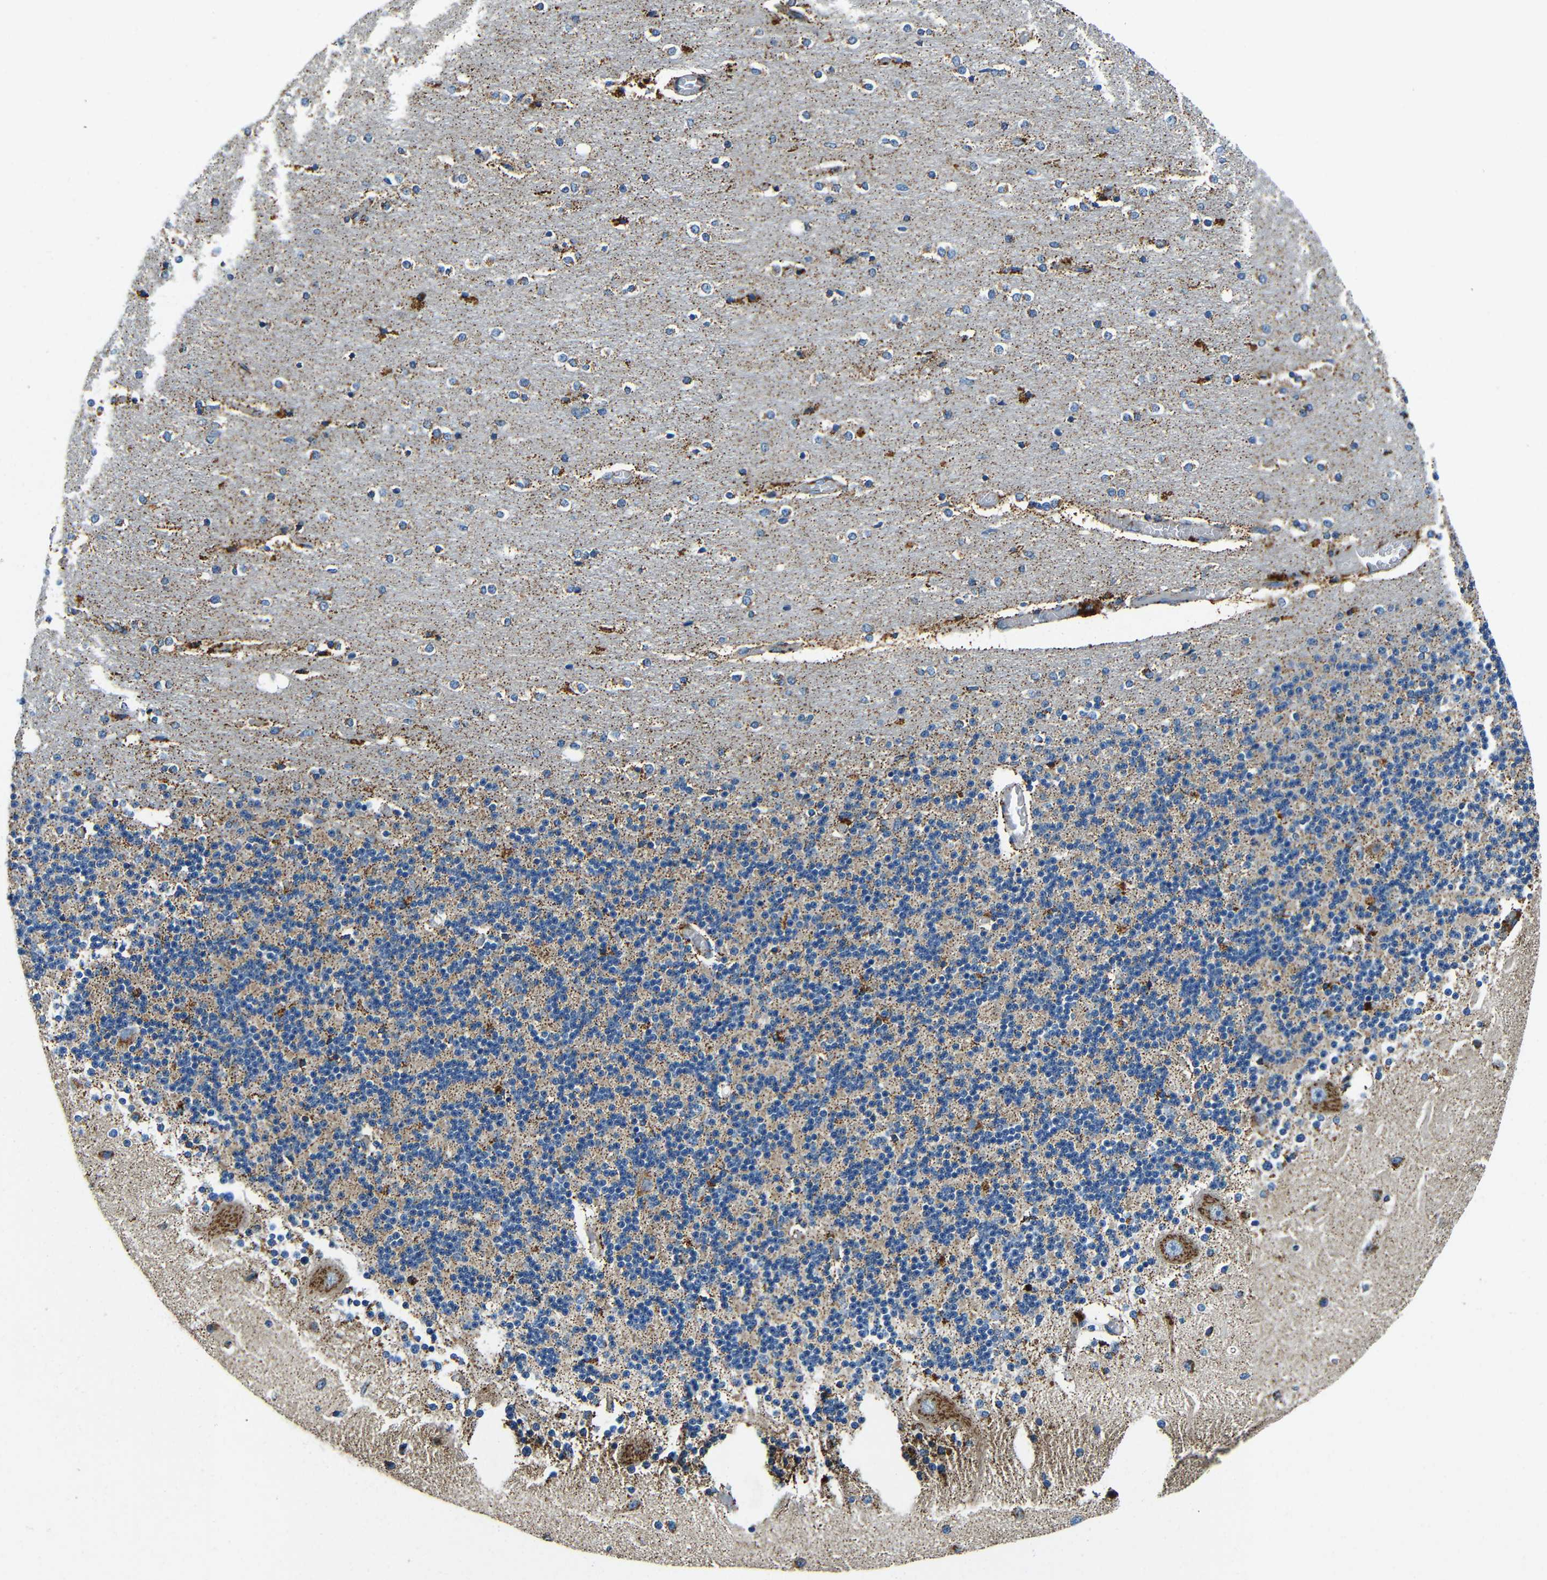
{"staining": {"intensity": "strong", "quantity": "<25%", "location": "cytoplasmic/membranous"}, "tissue": "cerebellum", "cell_type": "Cells in granular layer", "image_type": "normal", "snomed": [{"axis": "morphology", "description": "Normal tissue, NOS"}, {"axis": "topography", "description": "Cerebellum"}], "caption": "Protein staining displays strong cytoplasmic/membranous positivity in approximately <25% of cells in granular layer in unremarkable cerebellum.", "gene": "GALNT18", "patient": {"sex": "female", "age": 54}}